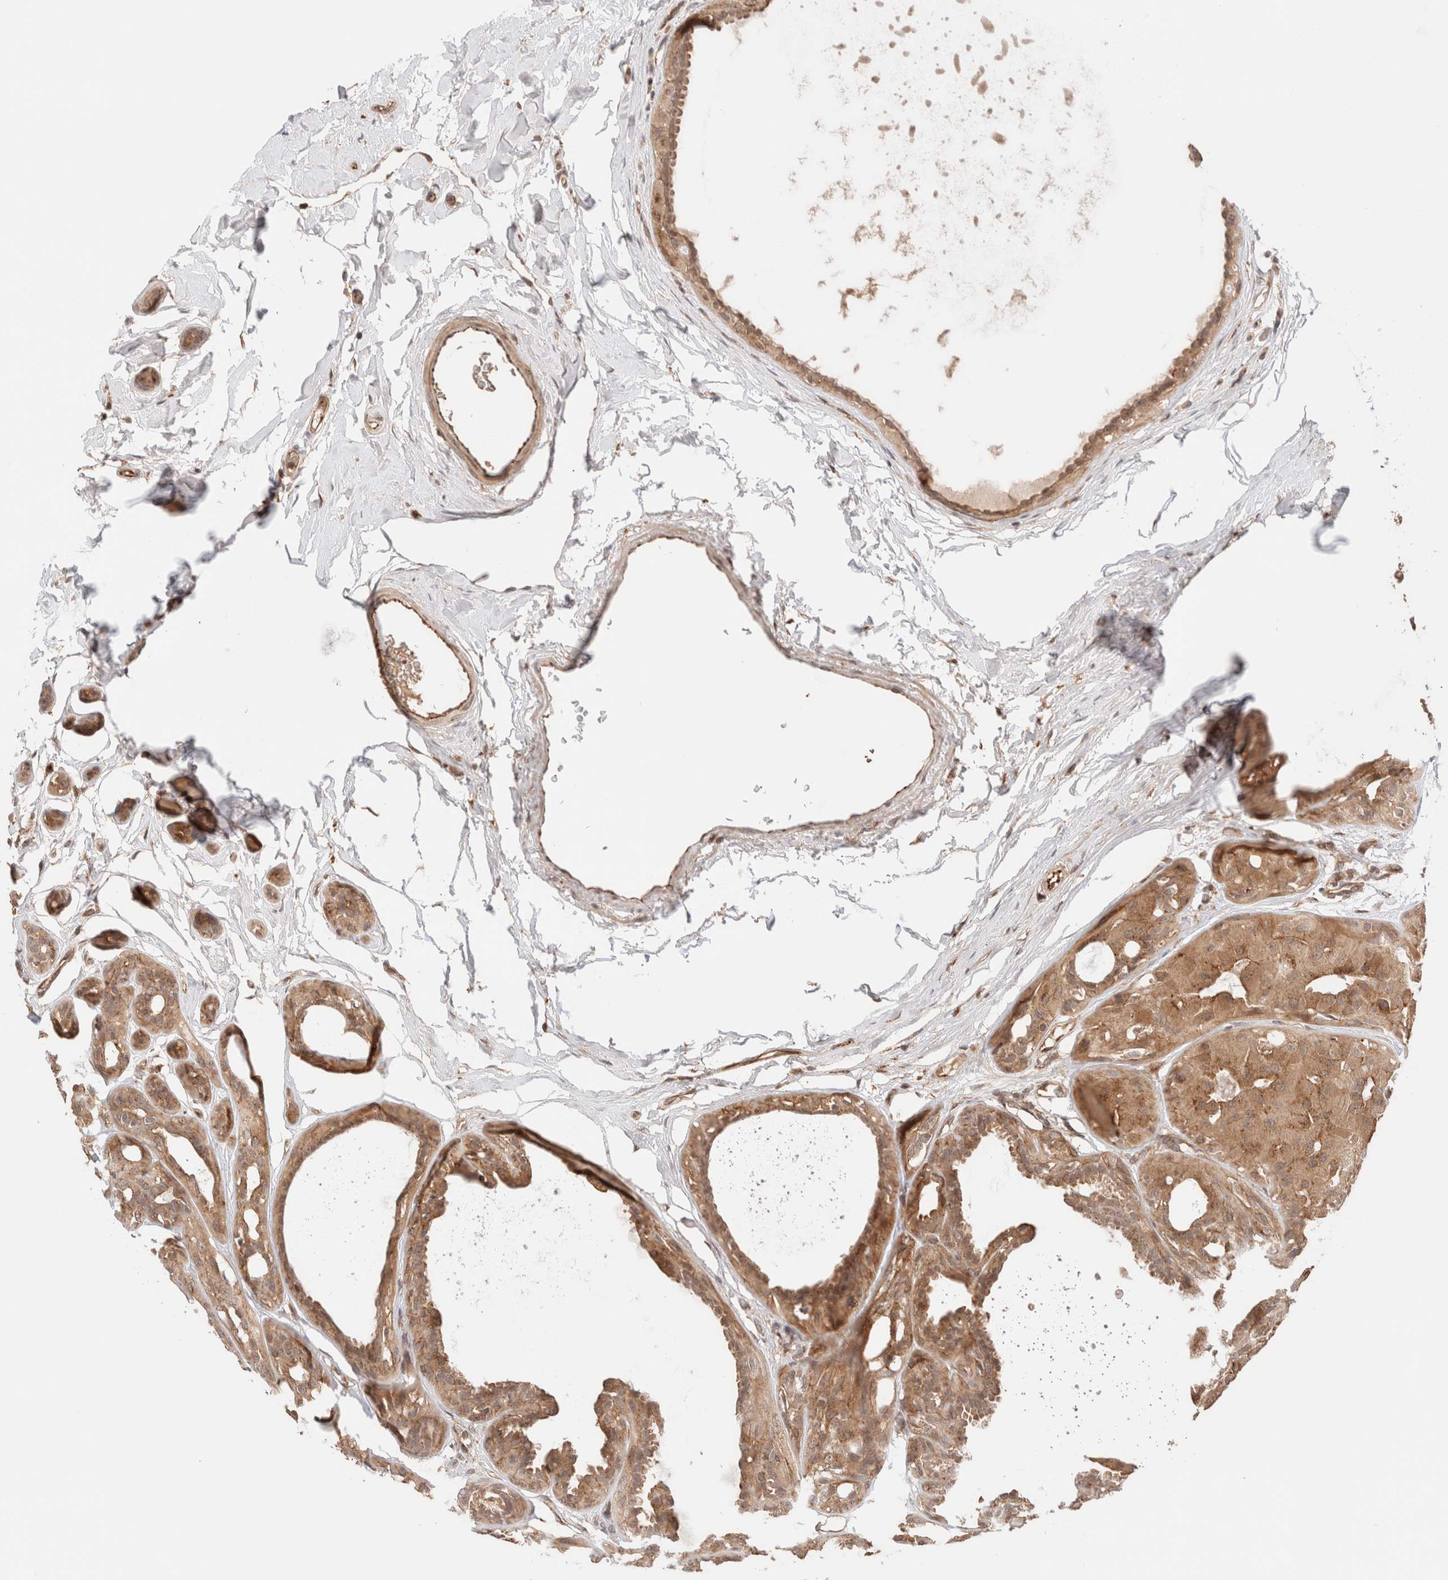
{"staining": {"intensity": "moderate", "quantity": ">75%", "location": "cytoplasmic/membranous"}, "tissue": "breast cancer", "cell_type": "Tumor cells", "image_type": "cancer", "snomed": [{"axis": "morphology", "description": "Duct carcinoma"}, {"axis": "topography", "description": "Breast"}], "caption": "Immunohistochemical staining of breast cancer (invasive ductal carcinoma) demonstrates medium levels of moderate cytoplasmic/membranous protein staining in about >75% of tumor cells. Nuclei are stained in blue.", "gene": "SIKE1", "patient": {"sex": "female", "age": 55}}